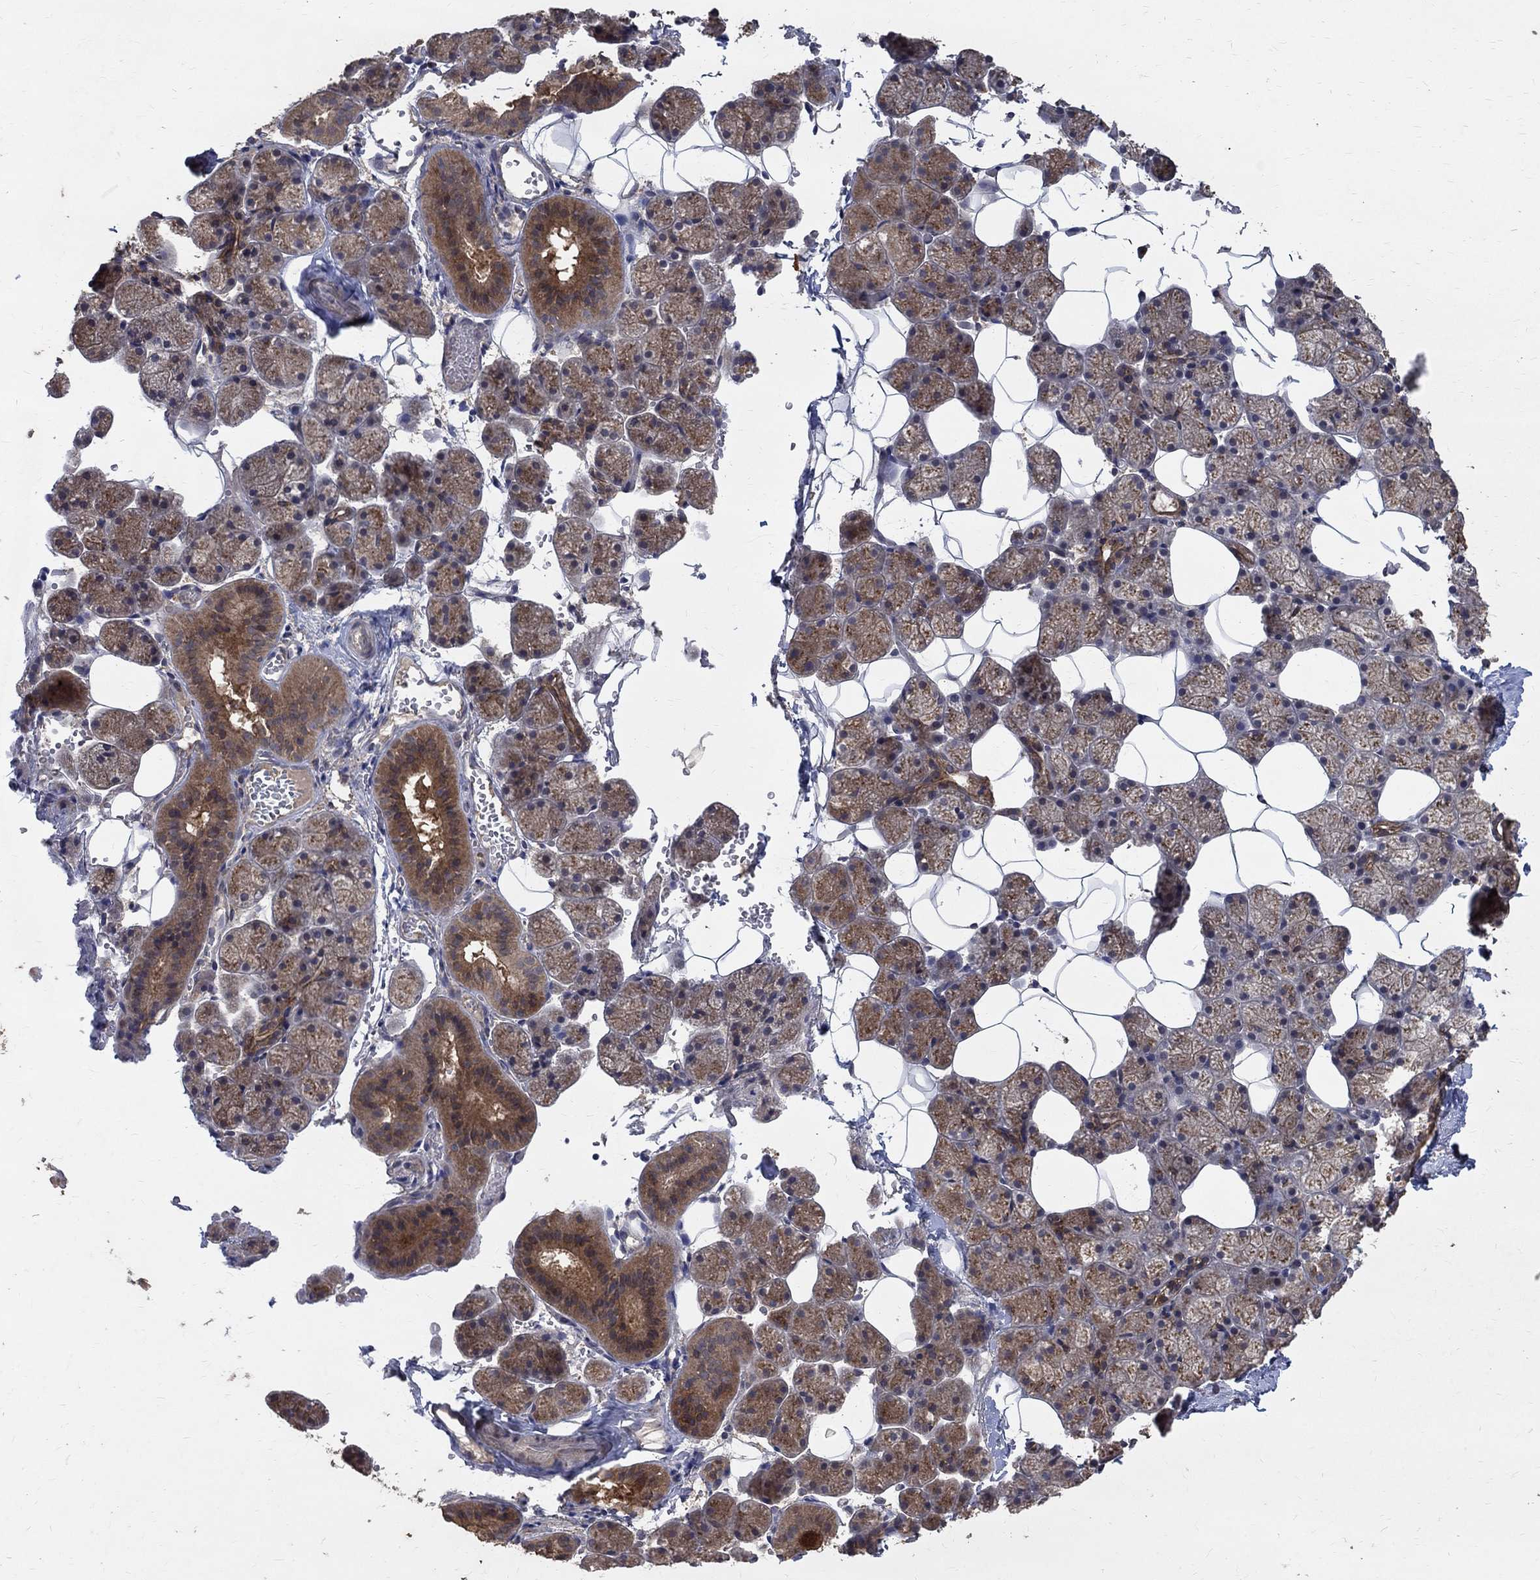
{"staining": {"intensity": "strong", "quantity": "<25%", "location": "cytoplasmic/membranous"}, "tissue": "salivary gland", "cell_type": "Glandular cells", "image_type": "normal", "snomed": [{"axis": "morphology", "description": "Normal tissue, NOS"}, {"axis": "topography", "description": "Salivary gland"}], "caption": "Protein staining reveals strong cytoplasmic/membranous expression in about <25% of glandular cells in unremarkable salivary gland.", "gene": "C17orf75", "patient": {"sex": "male", "age": 38}}